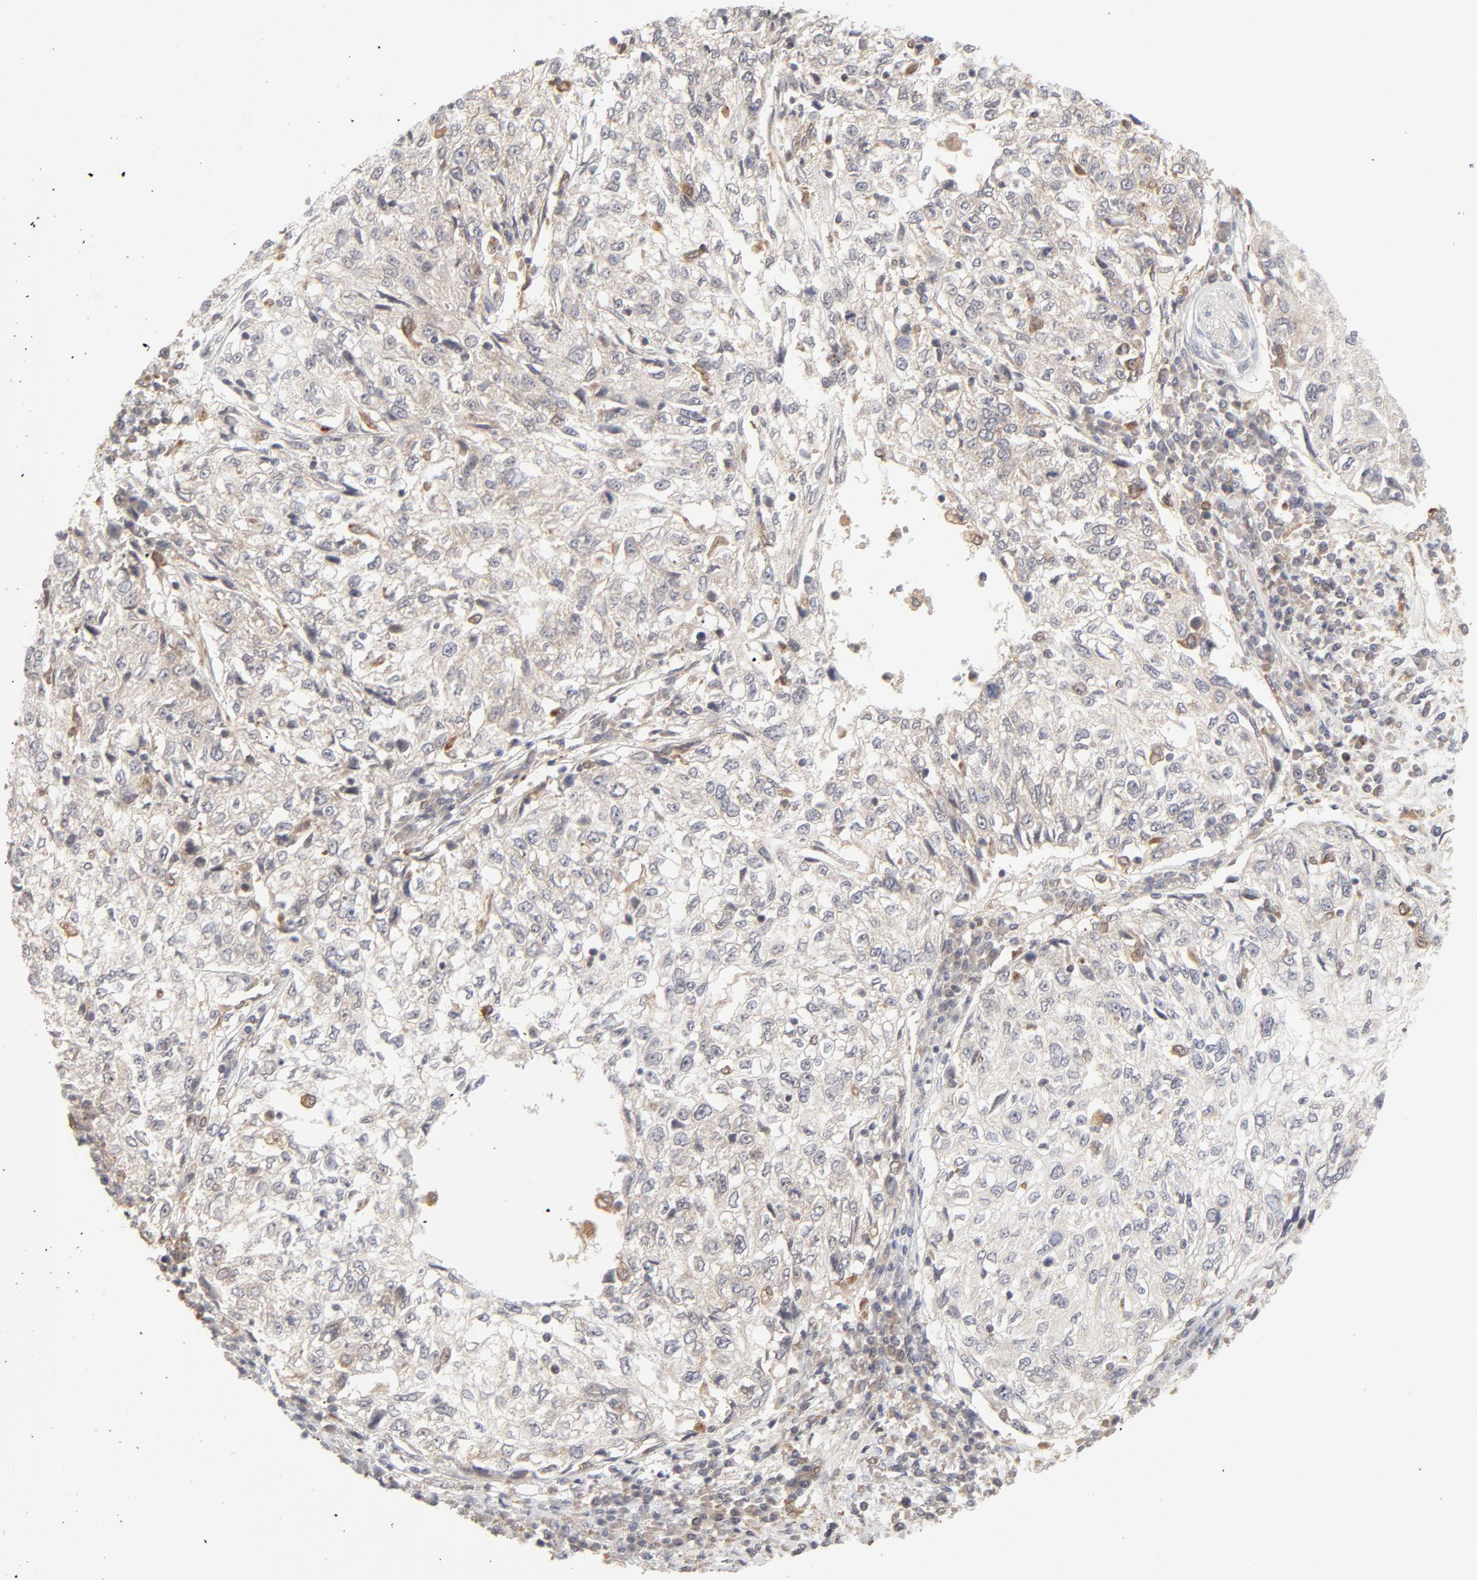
{"staining": {"intensity": "weak", "quantity": "<25%", "location": "cytoplasmic/membranous"}, "tissue": "cervical cancer", "cell_type": "Tumor cells", "image_type": "cancer", "snomed": [{"axis": "morphology", "description": "Squamous cell carcinoma, NOS"}, {"axis": "topography", "description": "Cervix"}], "caption": "The micrograph reveals no significant expression in tumor cells of cervical cancer.", "gene": "RAB5C", "patient": {"sex": "female", "age": 57}}